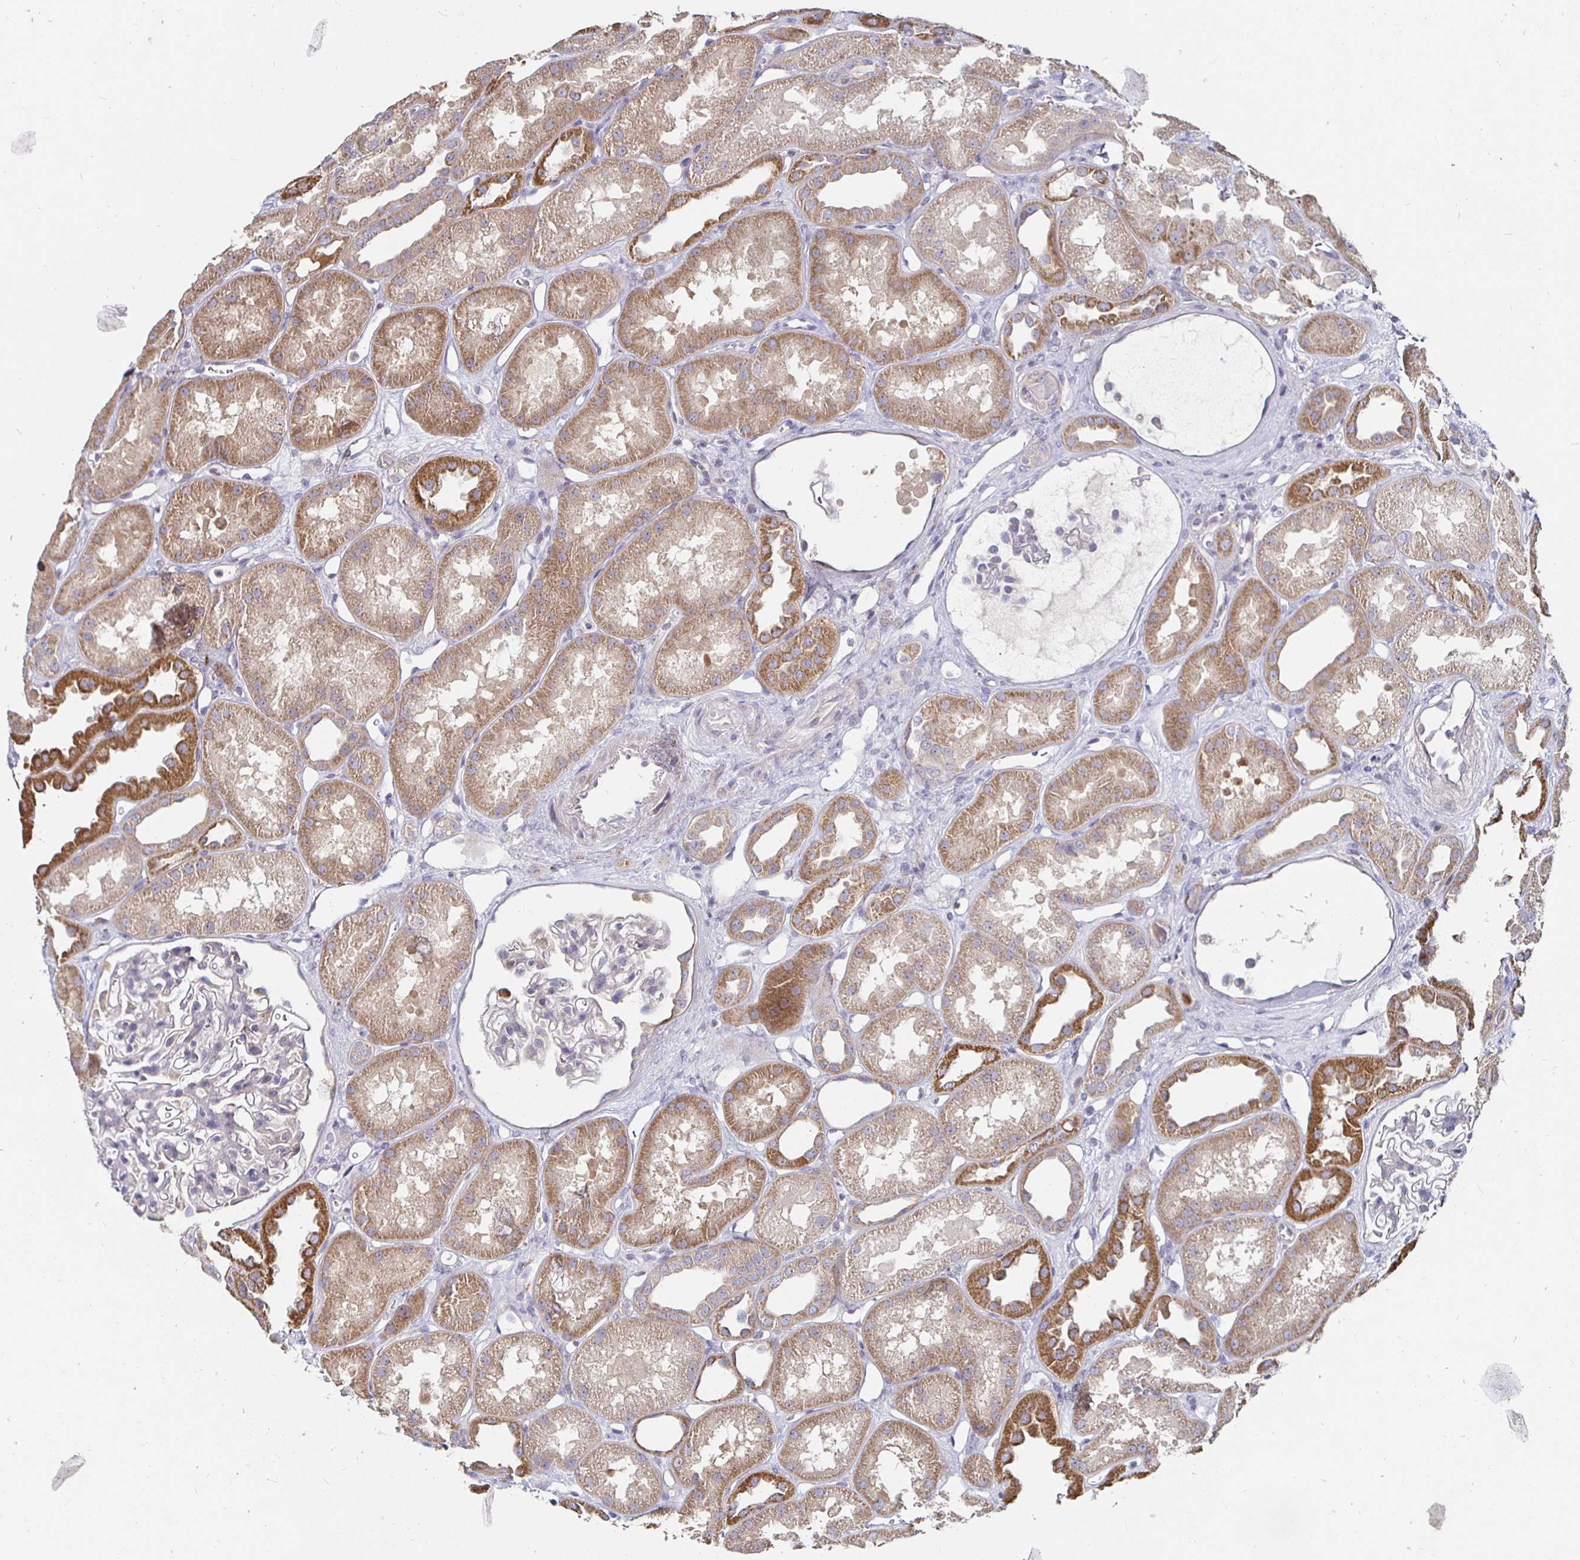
{"staining": {"intensity": "negative", "quantity": "none", "location": "none"}, "tissue": "kidney", "cell_type": "Cells in glomeruli", "image_type": "normal", "snomed": [{"axis": "morphology", "description": "Normal tissue, NOS"}, {"axis": "topography", "description": "Kidney"}], "caption": "This is an immunohistochemistry micrograph of normal human kidney. There is no expression in cells in glomeruli.", "gene": "NRSN1", "patient": {"sex": "male", "age": 61}}